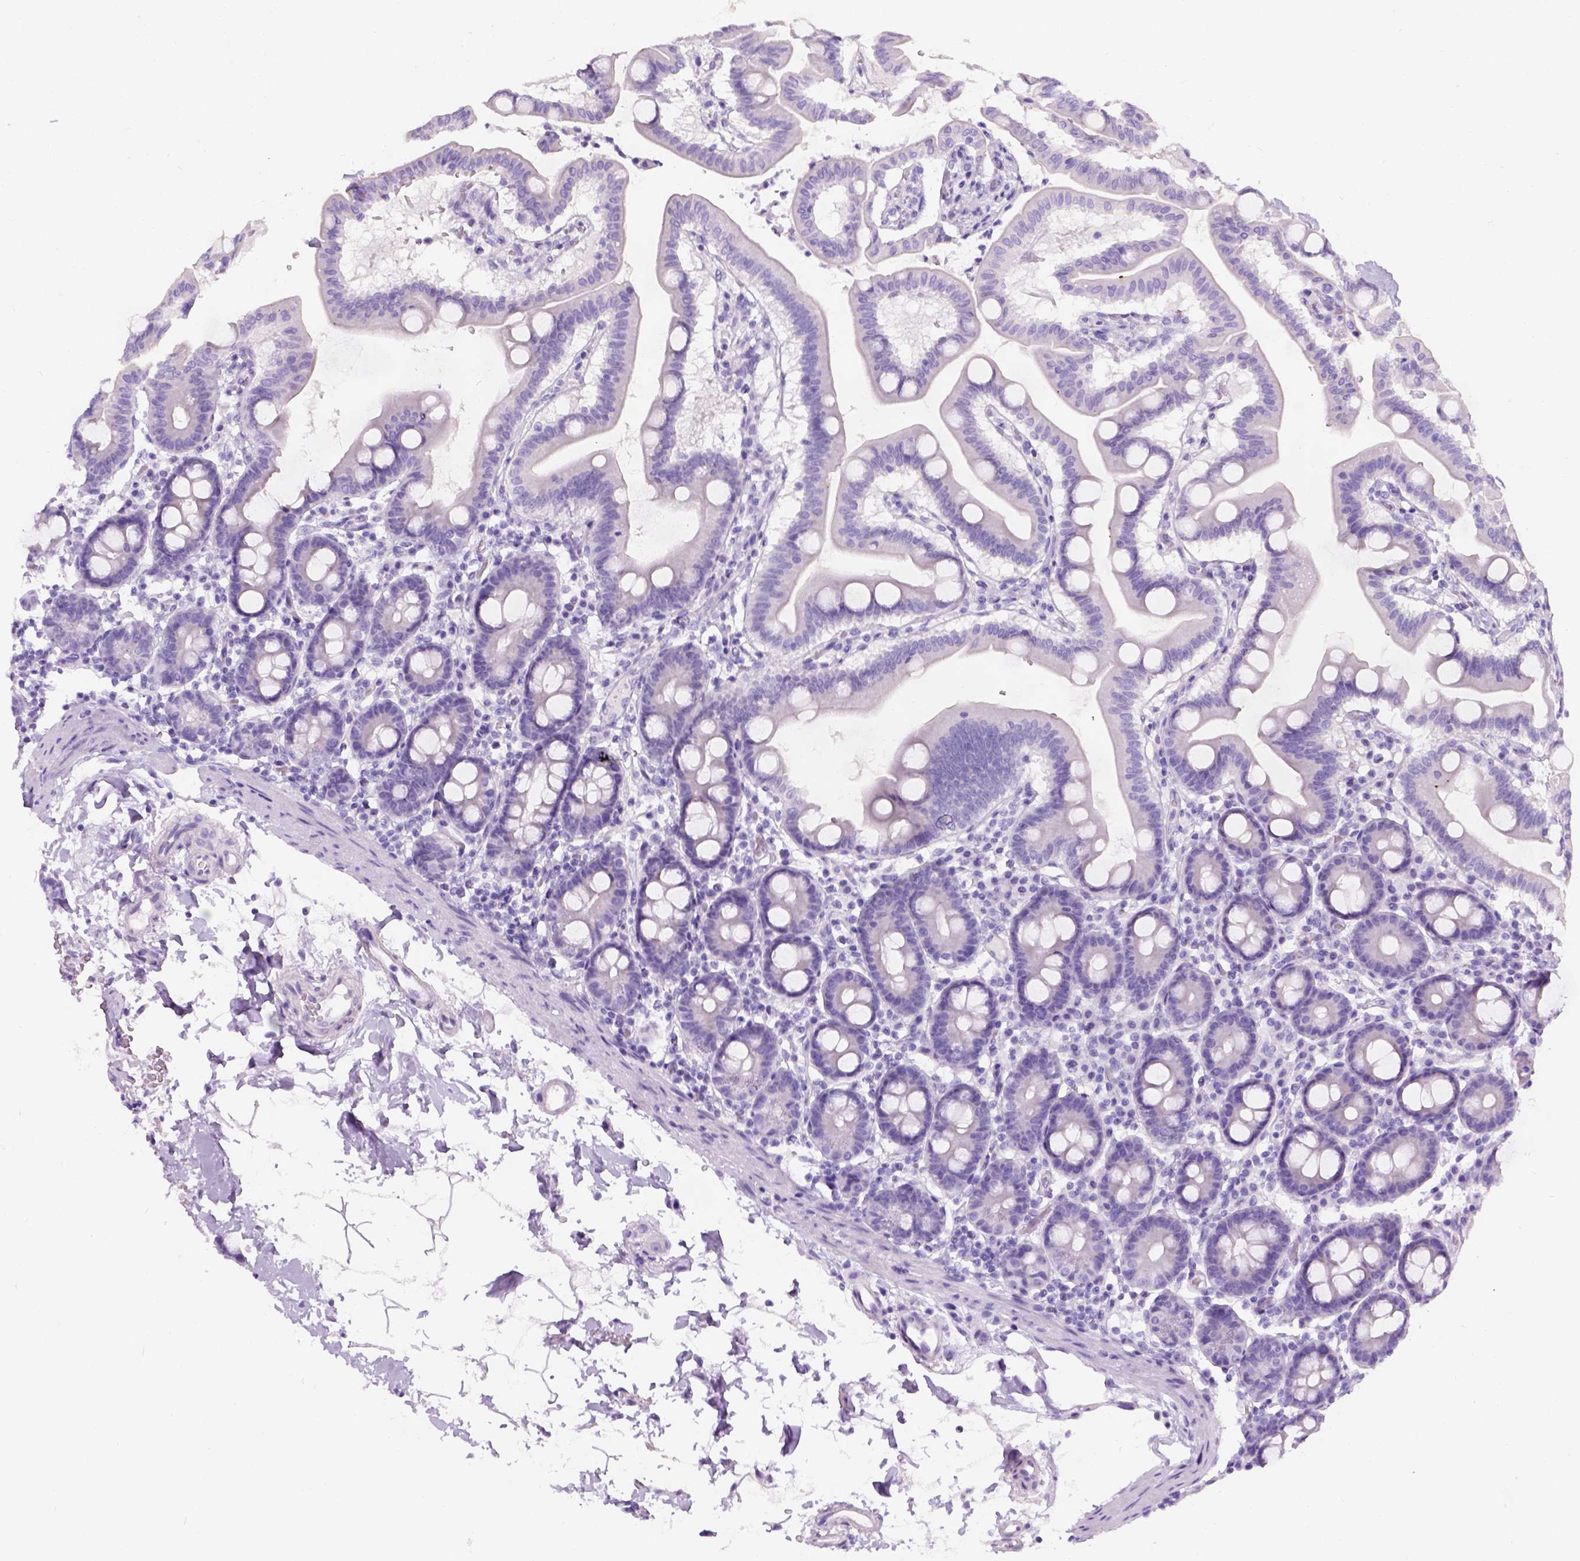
{"staining": {"intensity": "negative", "quantity": "none", "location": "none"}, "tissue": "duodenum", "cell_type": "Glandular cells", "image_type": "normal", "snomed": [{"axis": "morphology", "description": "Normal tissue, NOS"}, {"axis": "topography", "description": "Pancreas"}, {"axis": "topography", "description": "Duodenum"}], "caption": "Image shows no protein expression in glandular cells of normal duodenum.", "gene": "C7orf57", "patient": {"sex": "male", "age": 59}}